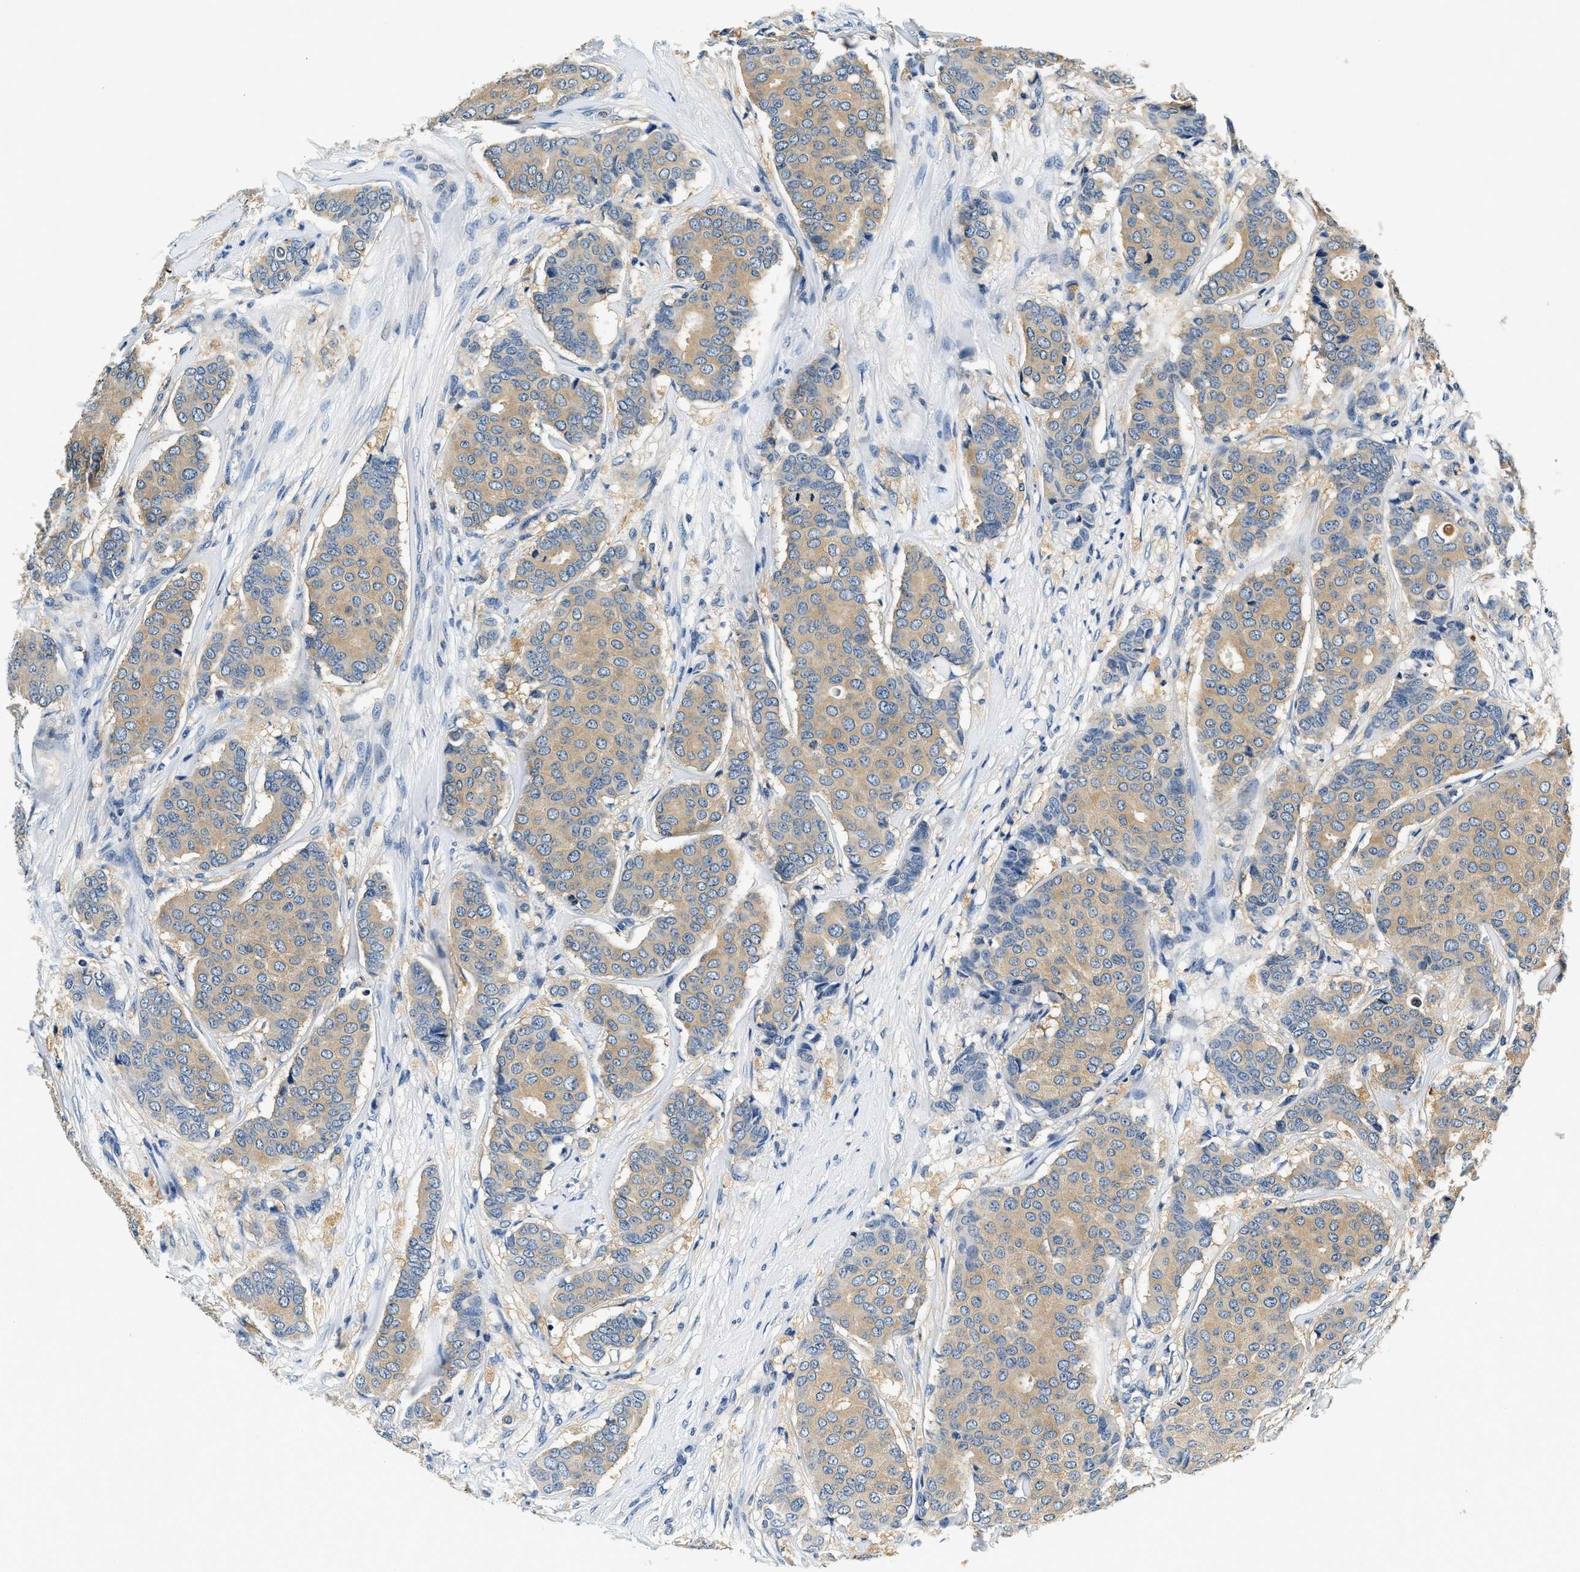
{"staining": {"intensity": "moderate", "quantity": ">75%", "location": "cytoplasmic/membranous"}, "tissue": "breast cancer", "cell_type": "Tumor cells", "image_type": "cancer", "snomed": [{"axis": "morphology", "description": "Duct carcinoma"}, {"axis": "topography", "description": "Breast"}], "caption": "An image of breast intraductal carcinoma stained for a protein displays moderate cytoplasmic/membranous brown staining in tumor cells.", "gene": "RESF1", "patient": {"sex": "female", "age": 75}}